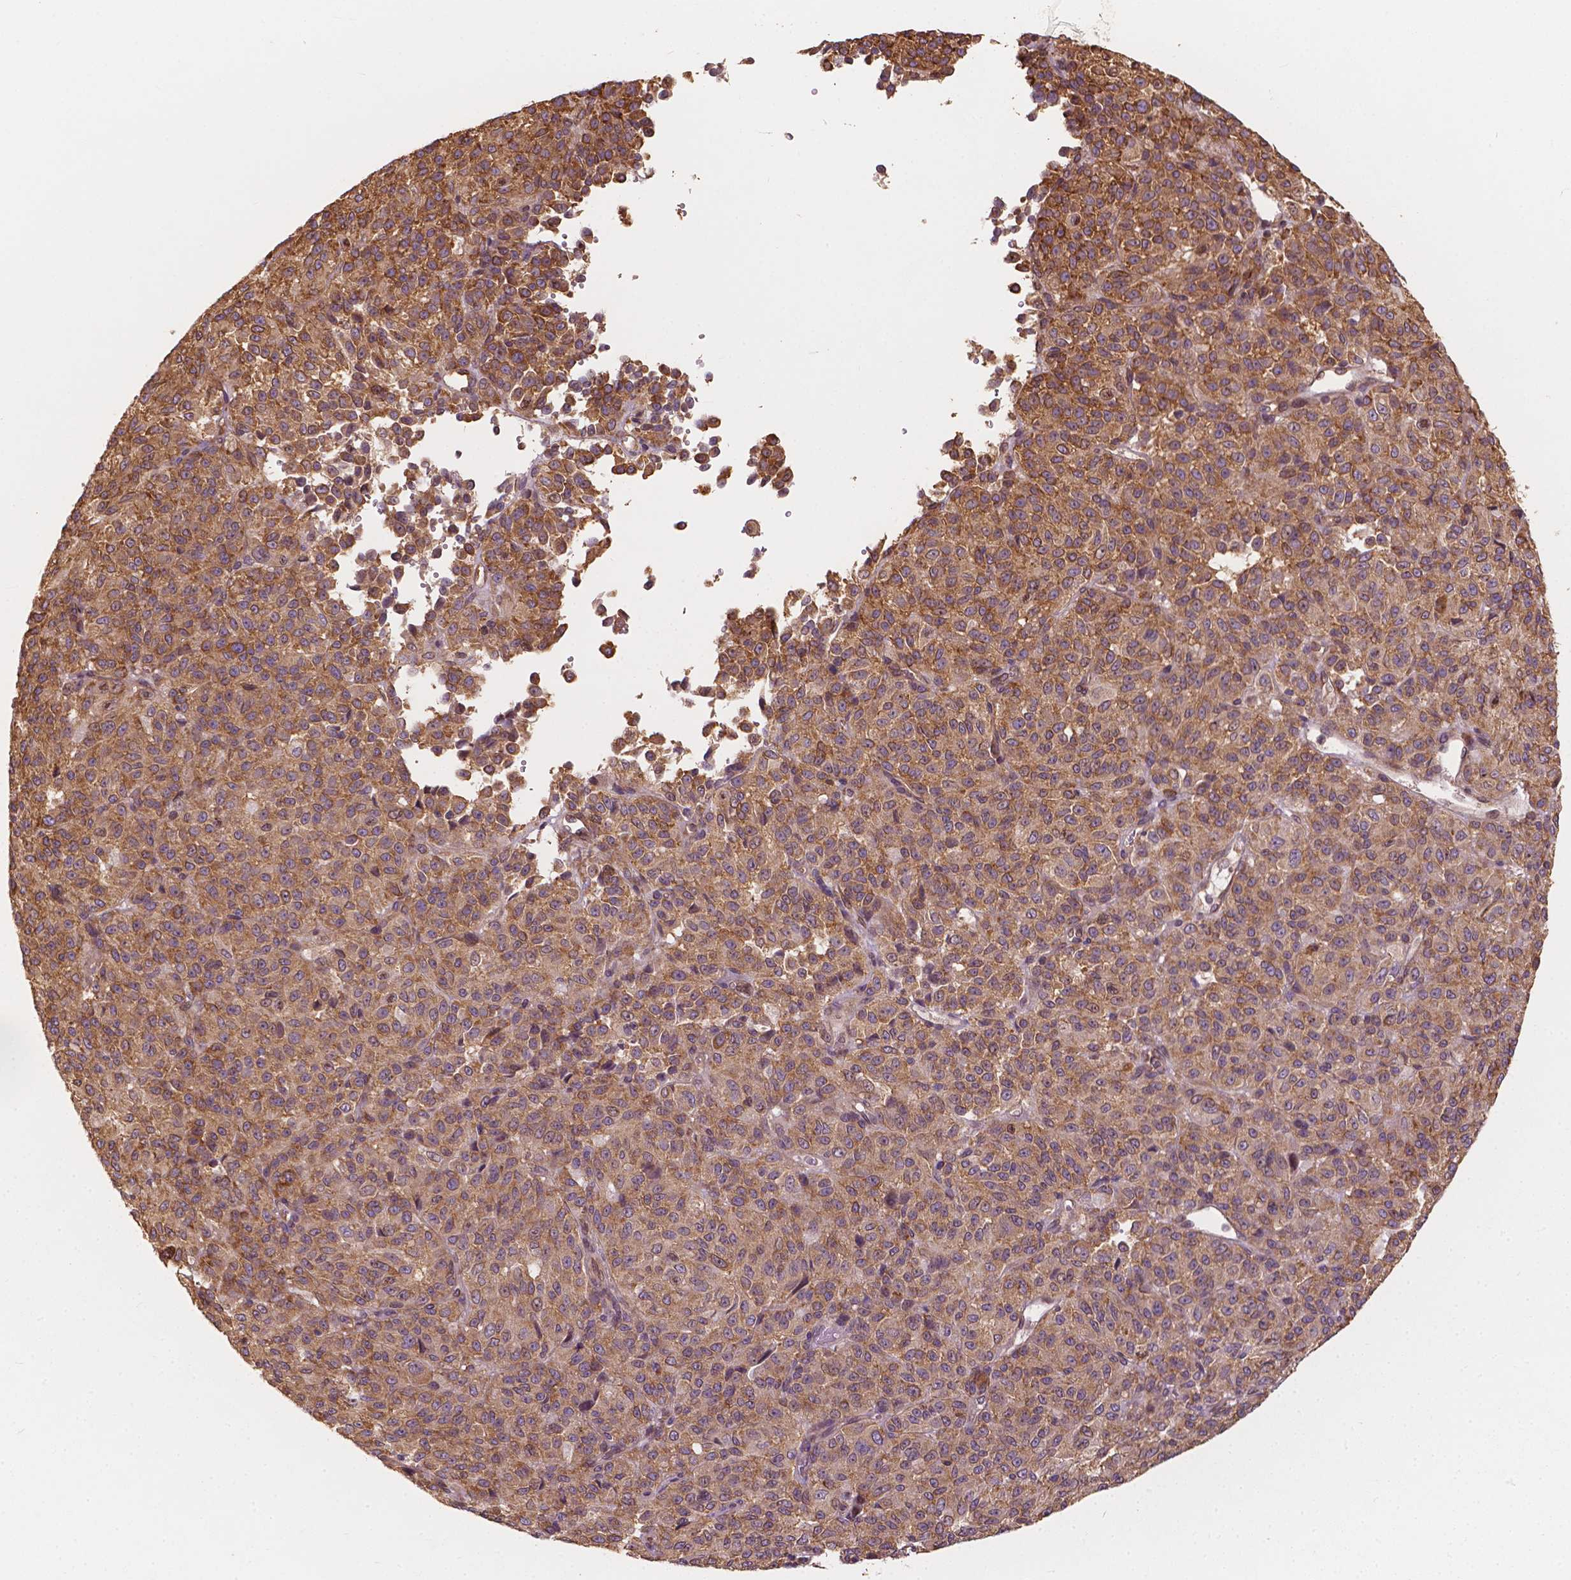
{"staining": {"intensity": "weak", "quantity": ">75%", "location": "cytoplasmic/membranous"}, "tissue": "melanoma", "cell_type": "Tumor cells", "image_type": "cancer", "snomed": [{"axis": "morphology", "description": "Malignant melanoma, Metastatic site"}, {"axis": "topography", "description": "Brain"}], "caption": "Malignant melanoma (metastatic site) was stained to show a protein in brown. There is low levels of weak cytoplasmic/membranous positivity in about >75% of tumor cells. (Stains: DAB in brown, nuclei in blue, Microscopy: brightfield microscopy at high magnification).", "gene": "G3BP1", "patient": {"sex": "female", "age": 56}}